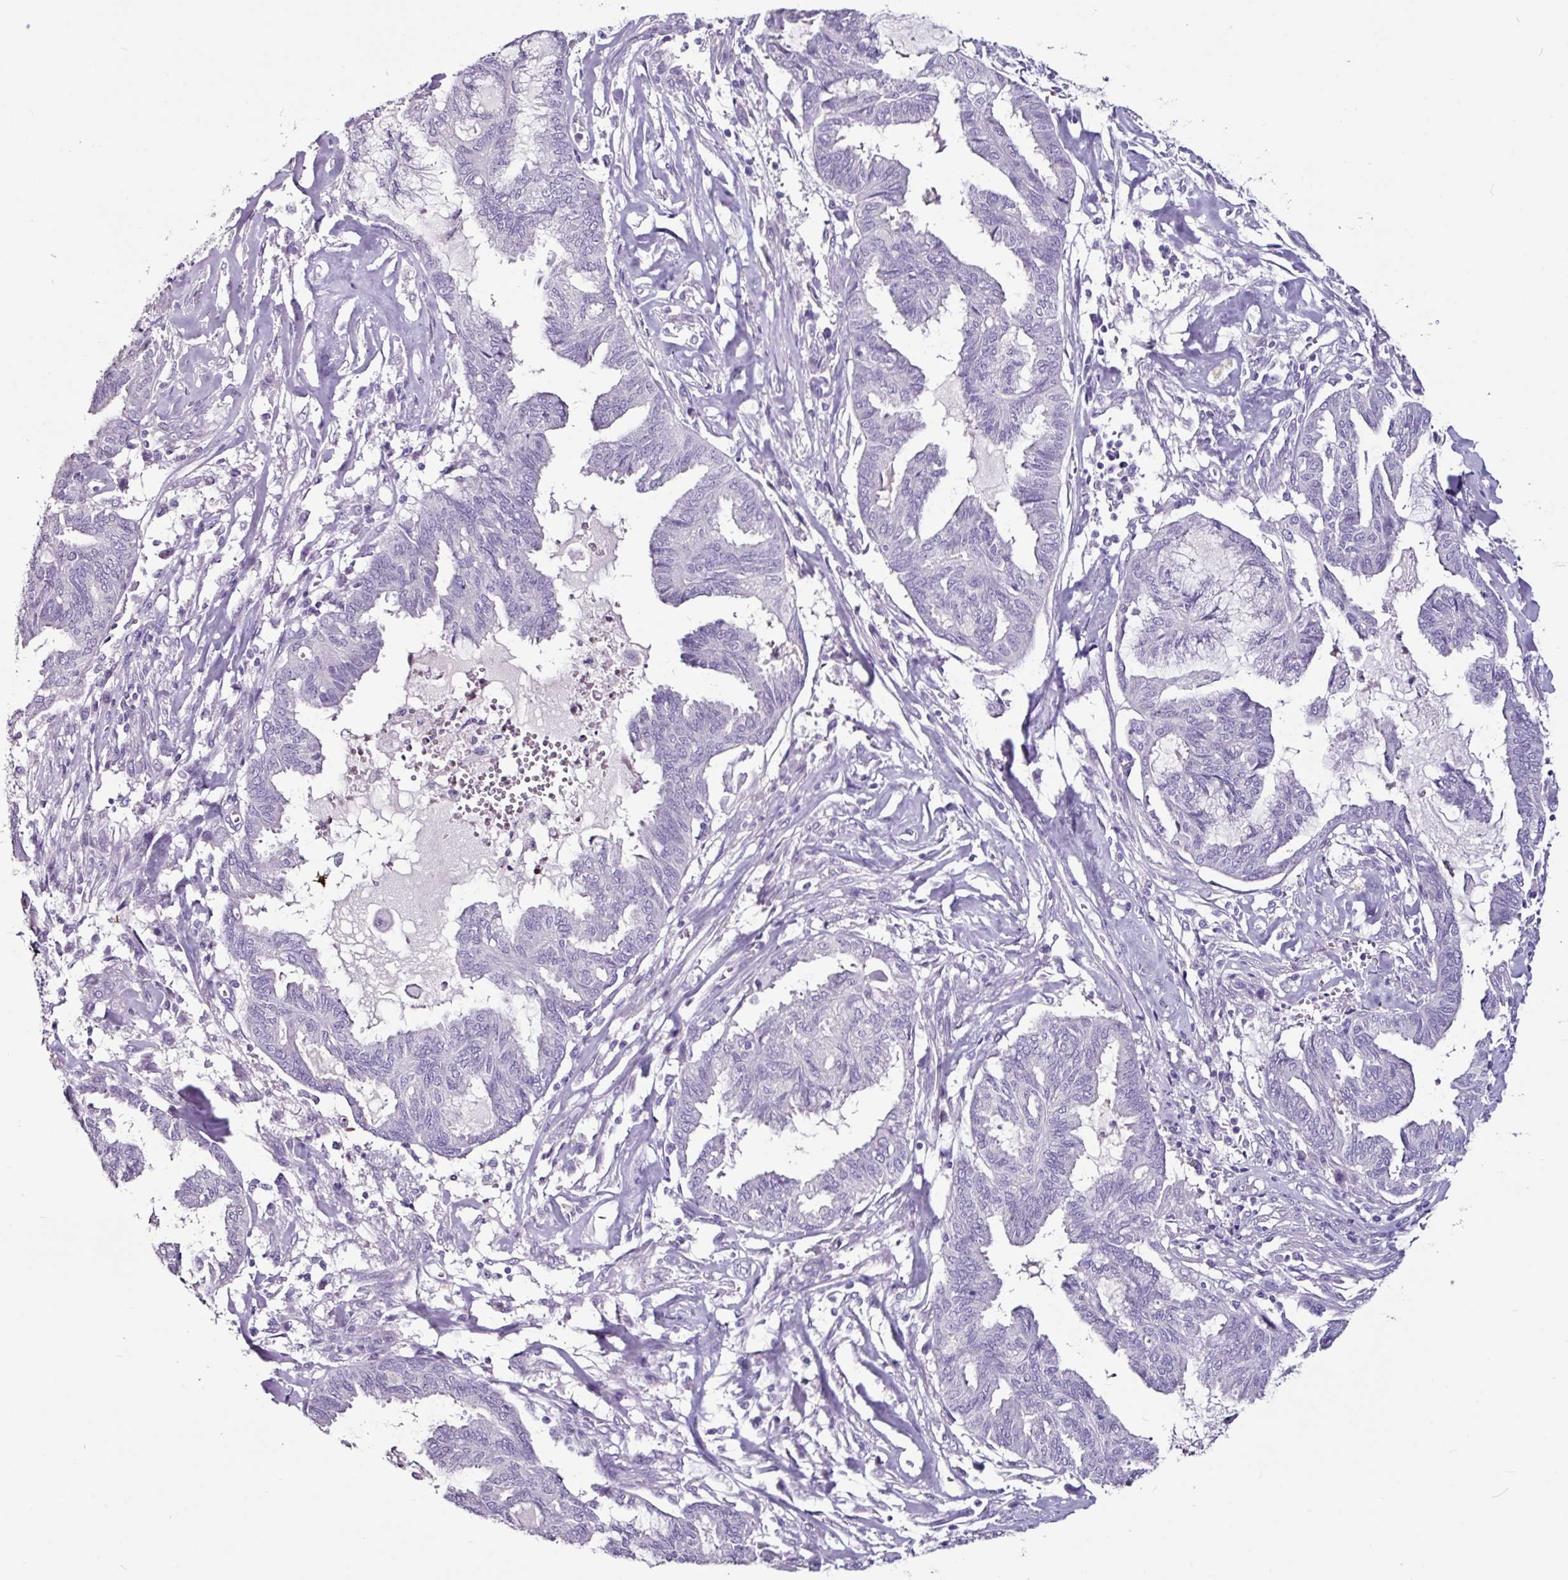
{"staining": {"intensity": "negative", "quantity": "none", "location": "none"}, "tissue": "endometrial cancer", "cell_type": "Tumor cells", "image_type": "cancer", "snomed": [{"axis": "morphology", "description": "Adenocarcinoma, NOS"}, {"axis": "topography", "description": "Endometrium"}], "caption": "This is a photomicrograph of immunohistochemistry (IHC) staining of adenocarcinoma (endometrial), which shows no staining in tumor cells.", "gene": "GLP2R", "patient": {"sex": "female", "age": 86}}